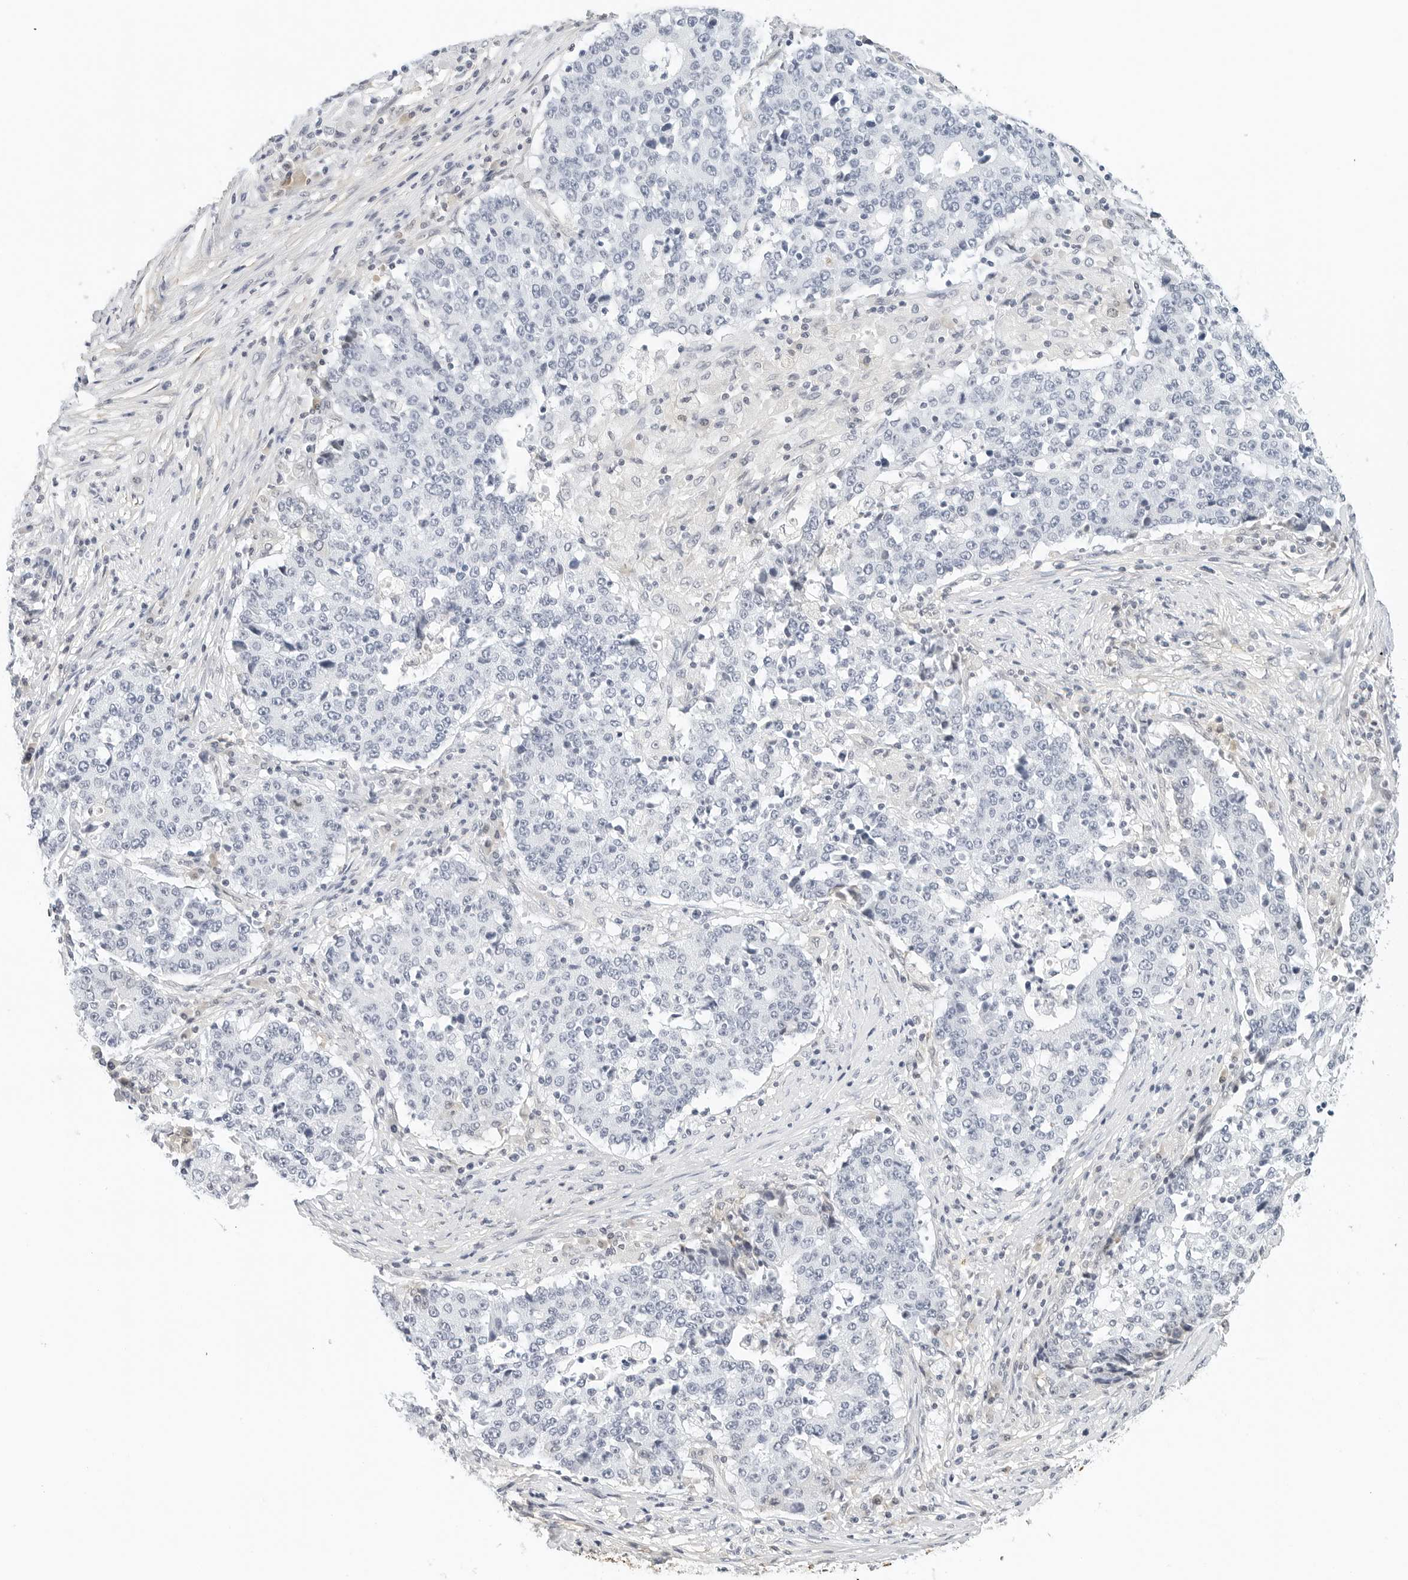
{"staining": {"intensity": "negative", "quantity": "none", "location": "none"}, "tissue": "stomach cancer", "cell_type": "Tumor cells", "image_type": "cancer", "snomed": [{"axis": "morphology", "description": "Adenocarcinoma, NOS"}, {"axis": "topography", "description": "Stomach"}], "caption": "IHC image of stomach adenocarcinoma stained for a protein (brown), which demonstrates no positivity in tumor cells.", "gene": "PKDCC", "patient": {"sex": "male", "age": 59}}